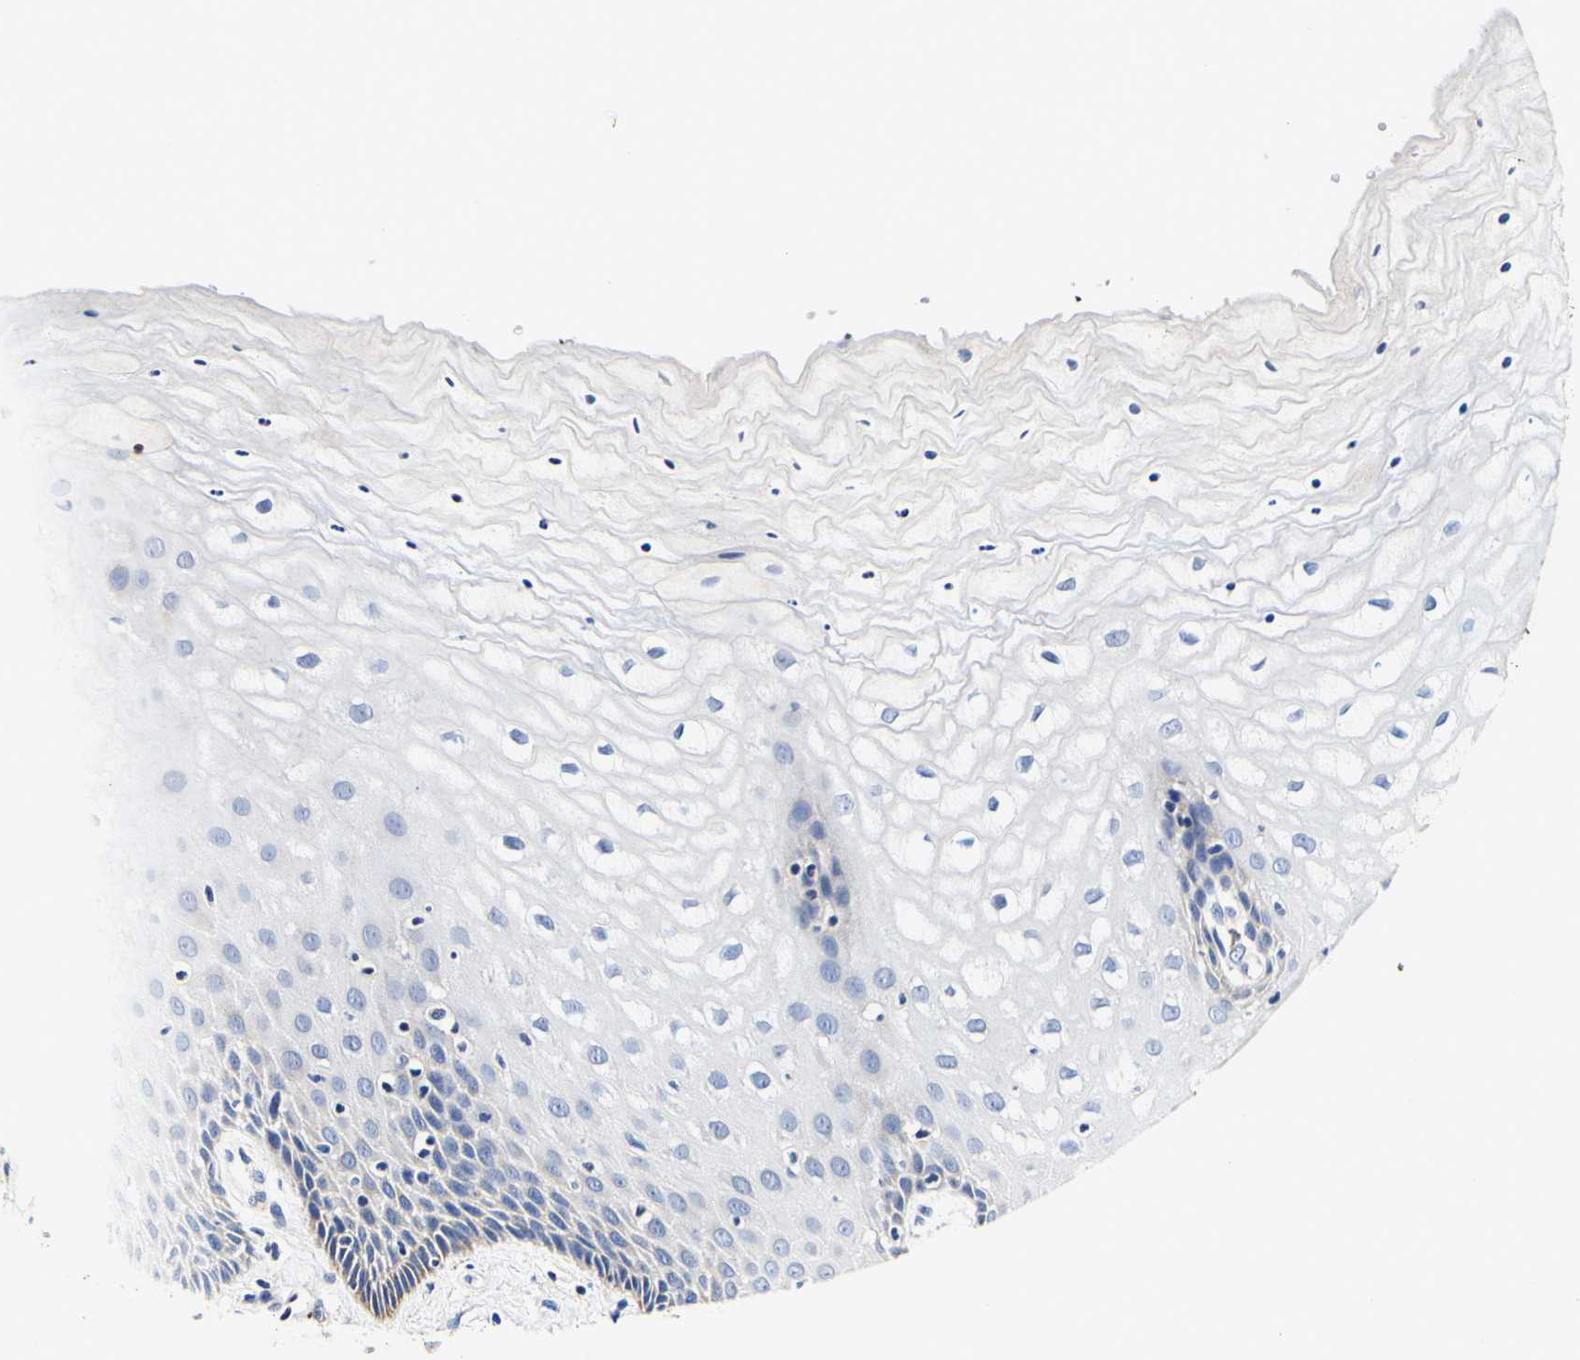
{"staining": {"intensity": "weak", "quantity": "<25%", "location": "cytoplasmic/membranous"}, "tissue": "cervix", "cell_type": "Squamous epithelial cells", "image_type": "normal", "snomed": [{"axis": "morphology", "description": "Normal tissue, NOS"}, {"axis": "topography", "description": "Cervix"}], "caption": "Immunohistochemistry histopathology image of unremarkable cervix: cervix stained with DAB shows no significant protein positivity in squamous epithelial cells.", "gene": "CAMK4", "patient": {"sex": "female", "age": 55}}